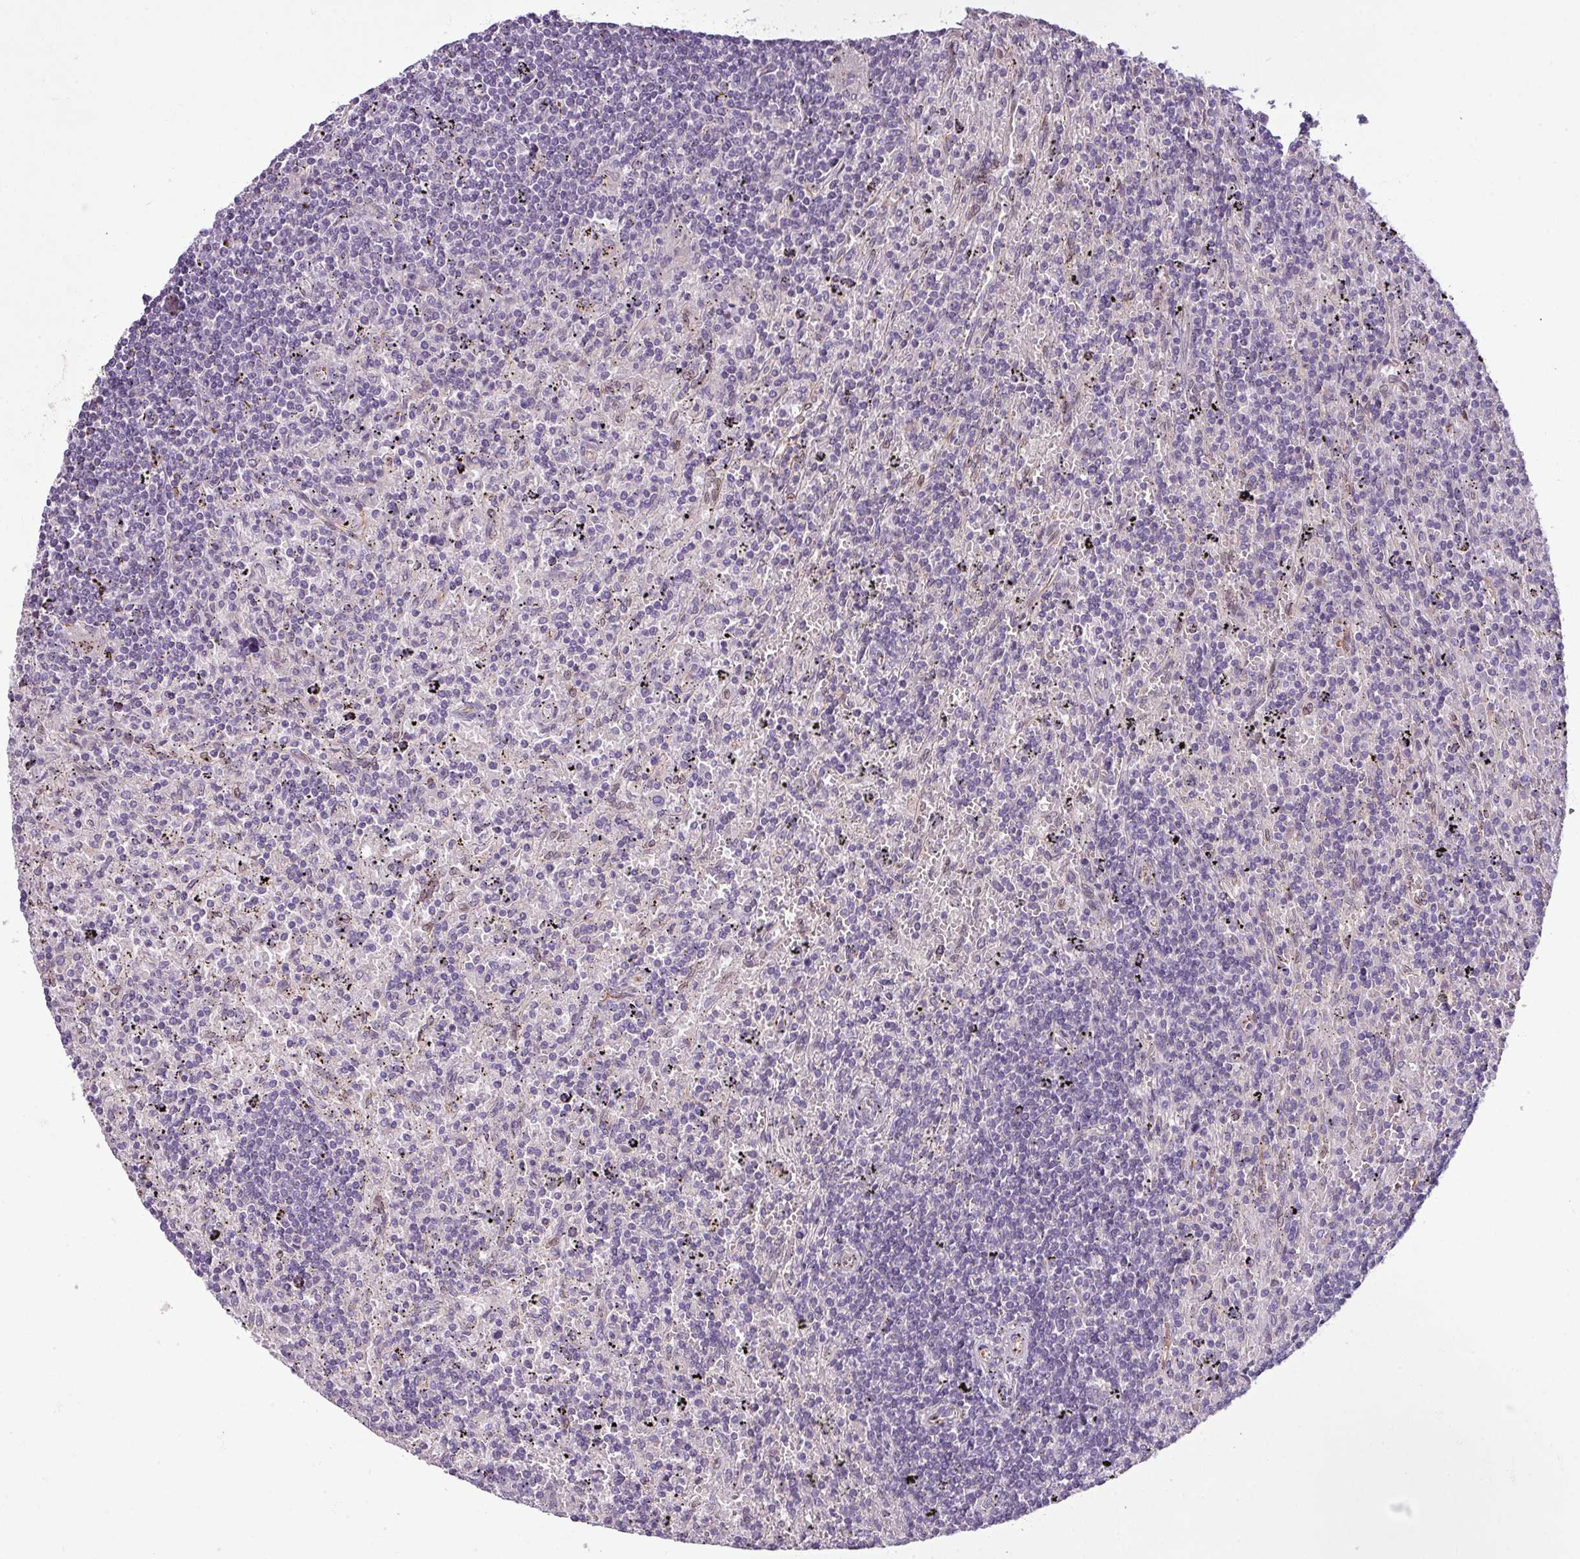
{"staining": {"intensity": "negative", "quantity": "none", "location": "none"}, "tissue": "lymphoma", "cell_type": "Tumor cells", "image_type": "cancer", "snomed": [{"axis": "morphology", "description": "Malignant lymphoma, non-Hodgkin's type, Low grade"}, {"axis": "topography", "description": "Spleen"}], "caption": "Photomicrograph shows no protein expression in tumor cells of malignant lymphoma, non-Hodgkin's type (low-grade) tissue.", "gene": "UVSSA", "patient": {"sex": "male", "age": 76}}